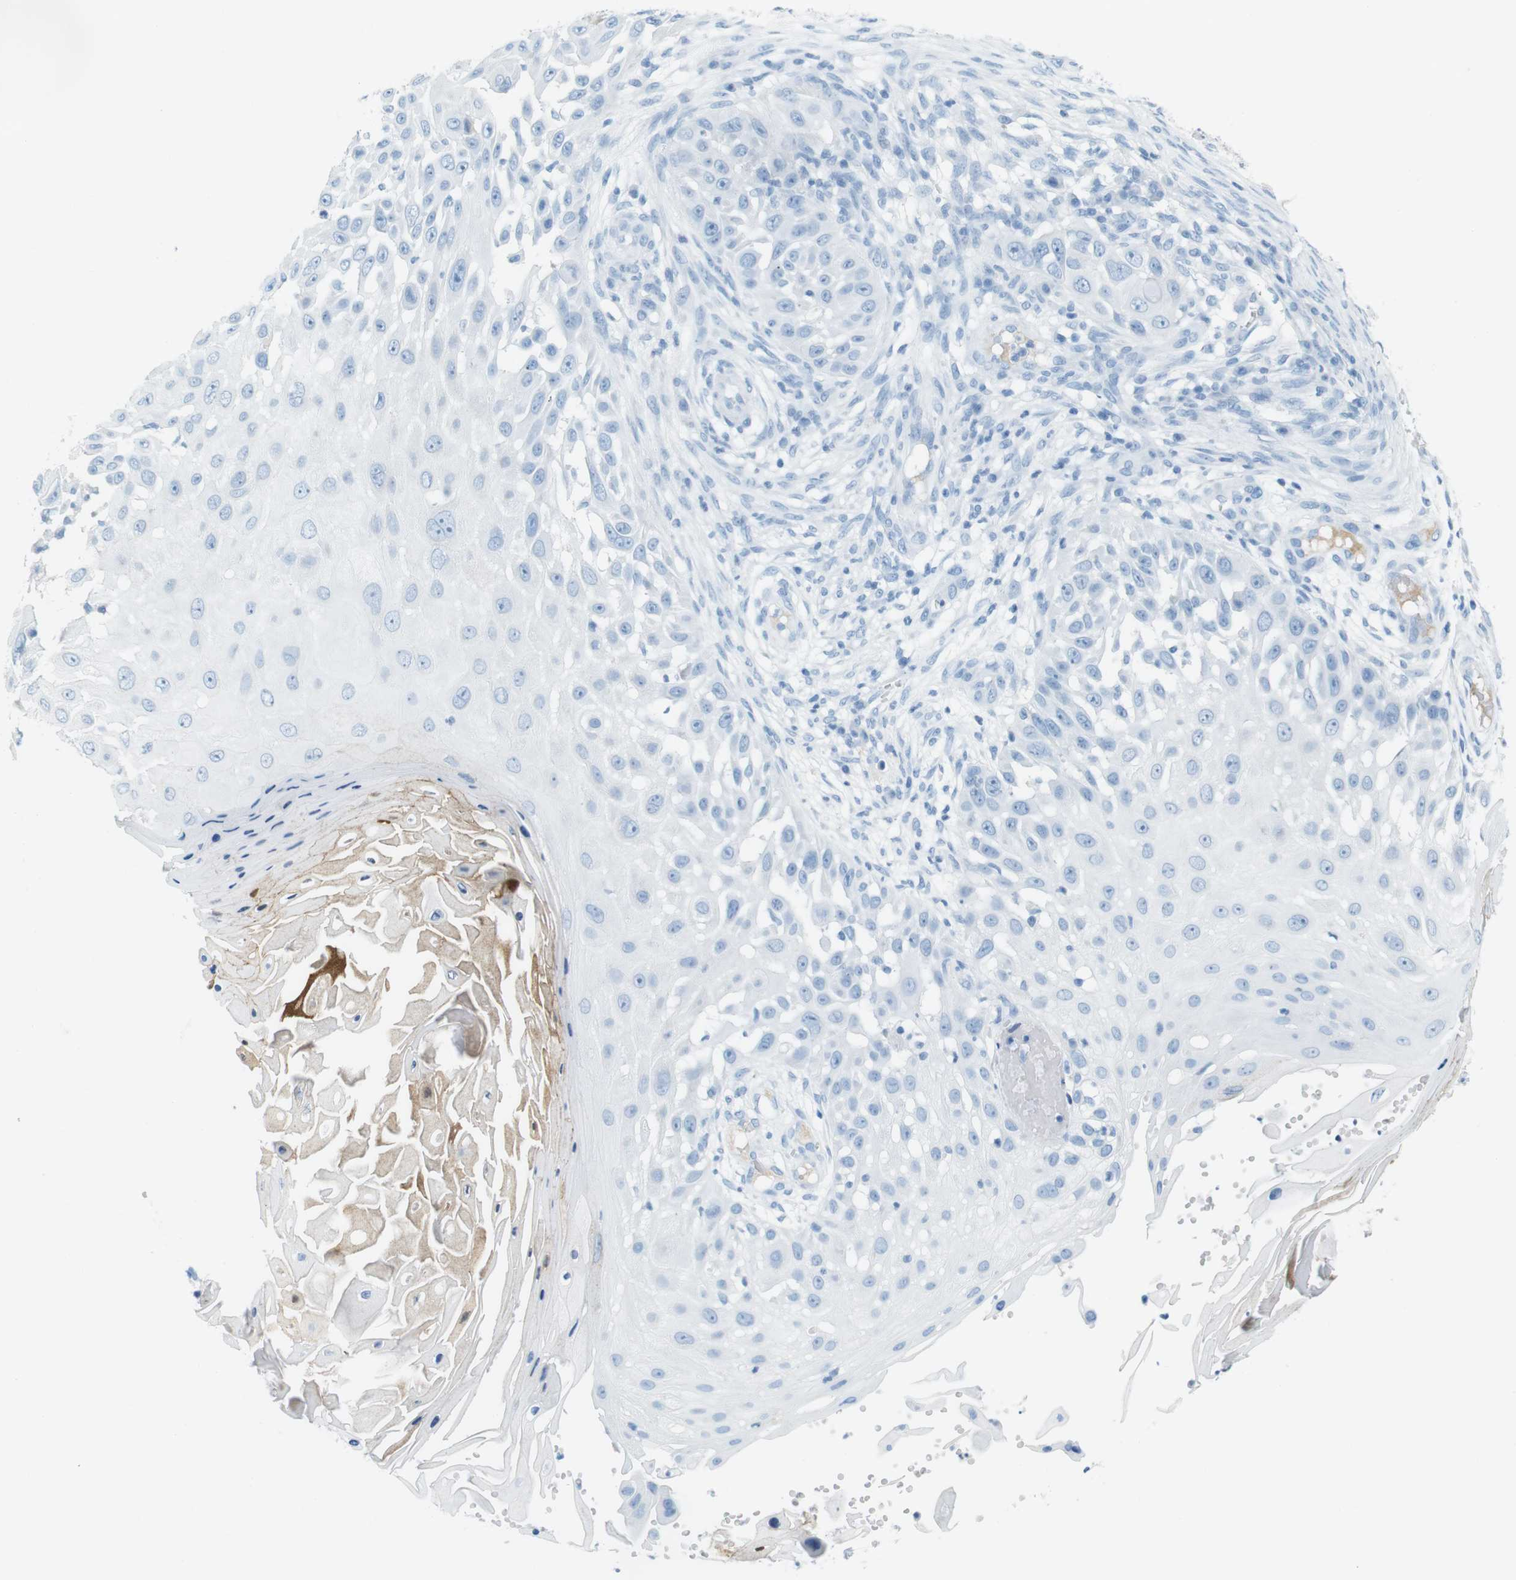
{"staining": {"intensity": "negative", "quantity": "none", "location": "none"}, "tissue": "skin cancer", "cell_type": "Tumor cells", "image_type": "cancer", "snomed": [{"axis": "morphology", "description": "Squamous cell carcinoma, NOS"}, {"axis": "topography", "description": "Skin"}], "caption": "There is no significant expression in tumor cells of skin cancer (squamous cell carcinoma).", "gene": "AZGP1", "patient": {"sex": "female", "age": 44}}